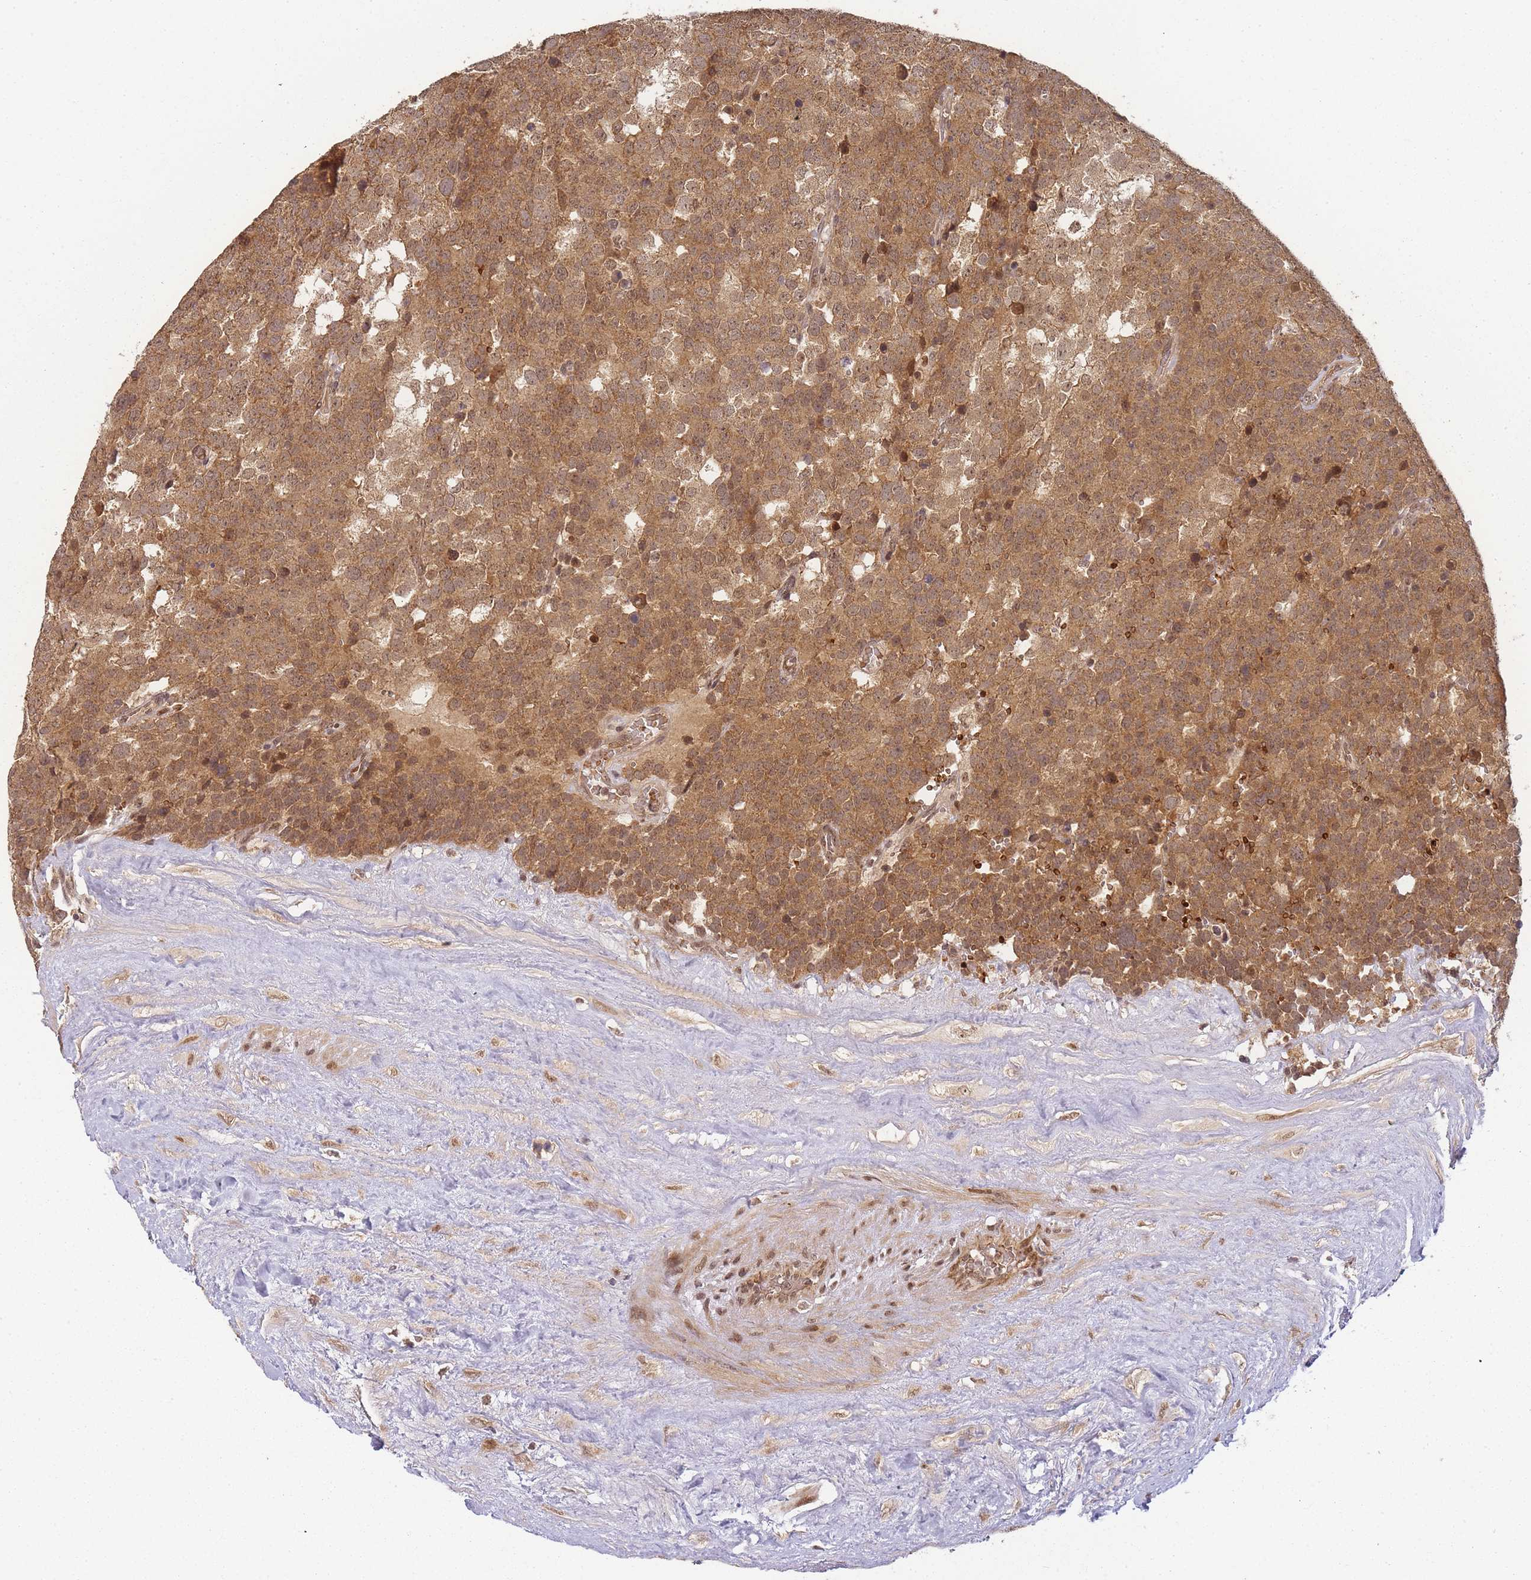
{"staining": {"intensity": "moderate", "quantity": ">75%", "location": "cytoplasmic/membranous,nuclear"}, "tissue": "testis cancer", "cell_type": "Tumor cells", "image_type": "cancer", "snomed": [{"axis": "morphology", "description": "Seminoma, NOS"}, {"axis": "topography", "description": "Testis"}], "caption": "DAB immunohistochemical staining of human seminoma (testis) exhibits moderate cytoplasmic/membranous and nuclear protein expression in approximately >75% of tumor cells.", "gene": "ZNF497", "patient": {"sex": "male", "age": 71}}